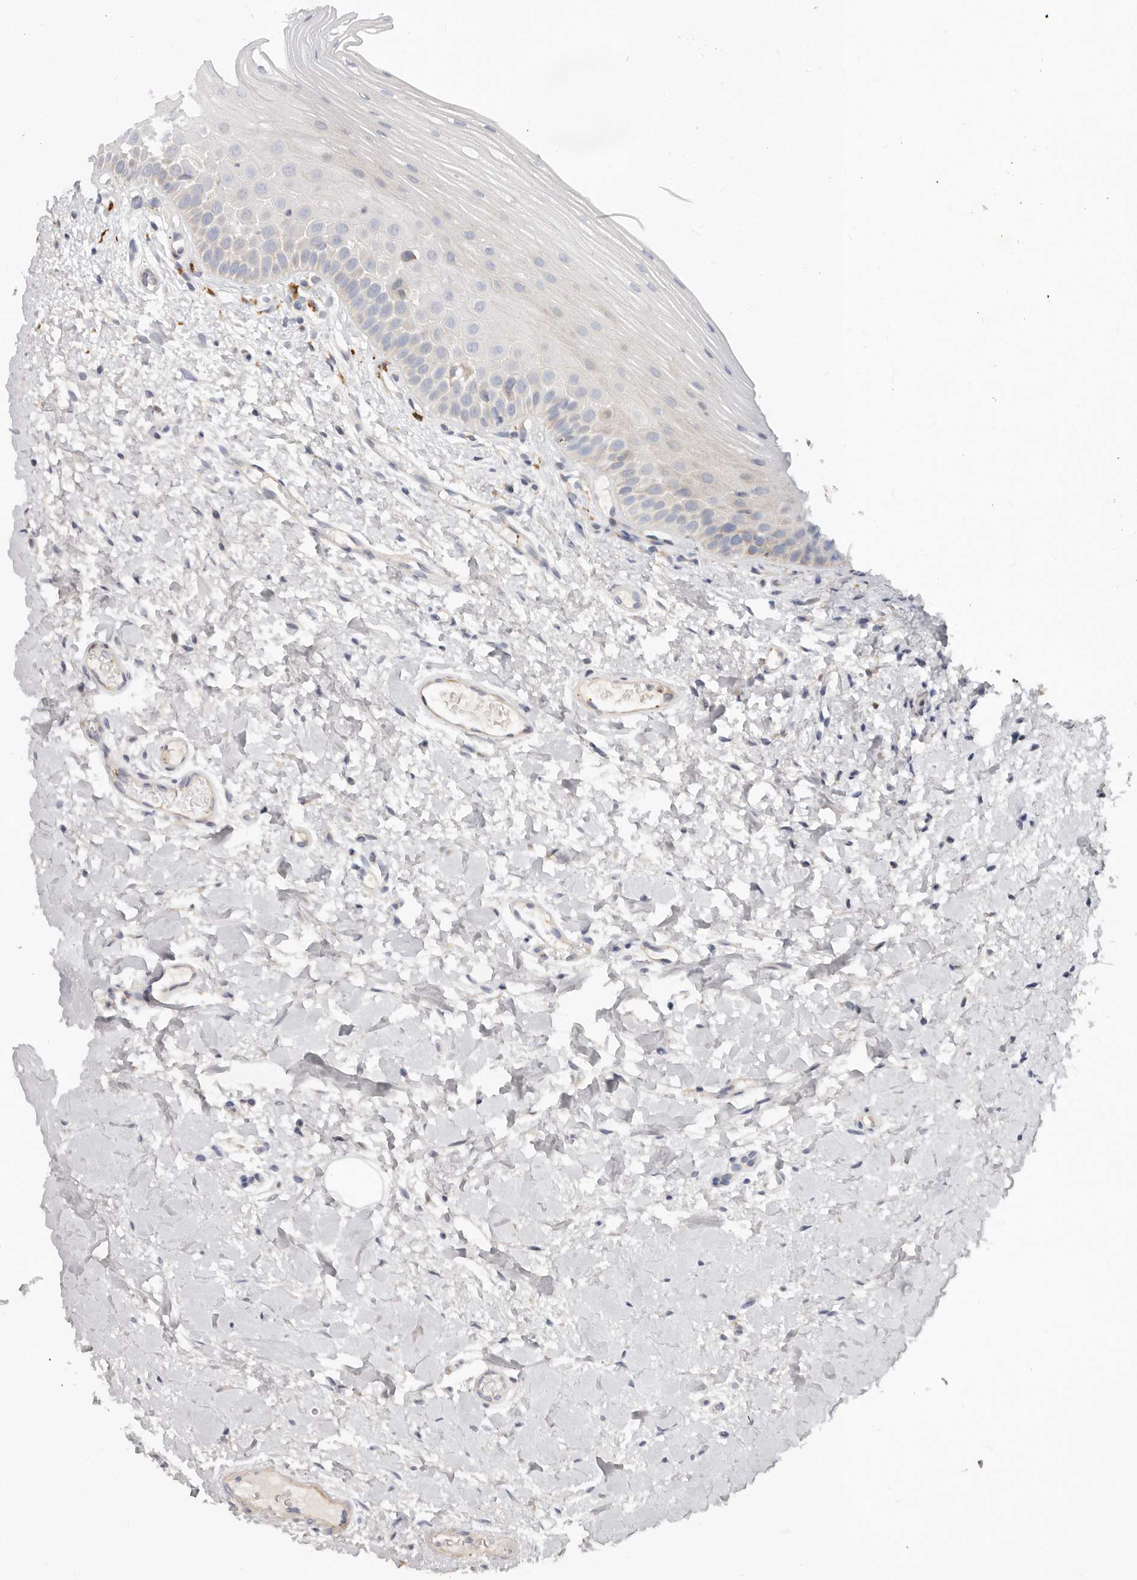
{"staining": {"intensity": "weak", "quantity": "<25%", "location": "cytoplasmic/membranous"}, "tissue": "oral mucosa", "cell_type": "Squamous epithelial cells", "image_type": "normal", "snomed": [{"axis": "morphology", "description": "Normal tissue, NOS"}, {"axis": "topography", "description": "Oral tissue"}], "caption": "High power microscopy micrograph of an IHC micrograph of unremarkable oral mucosa, revealing no significant expression in squamous epithelial cells.", "gene": "TFB2M", "patient": {"sex": "female", "age": 56}}